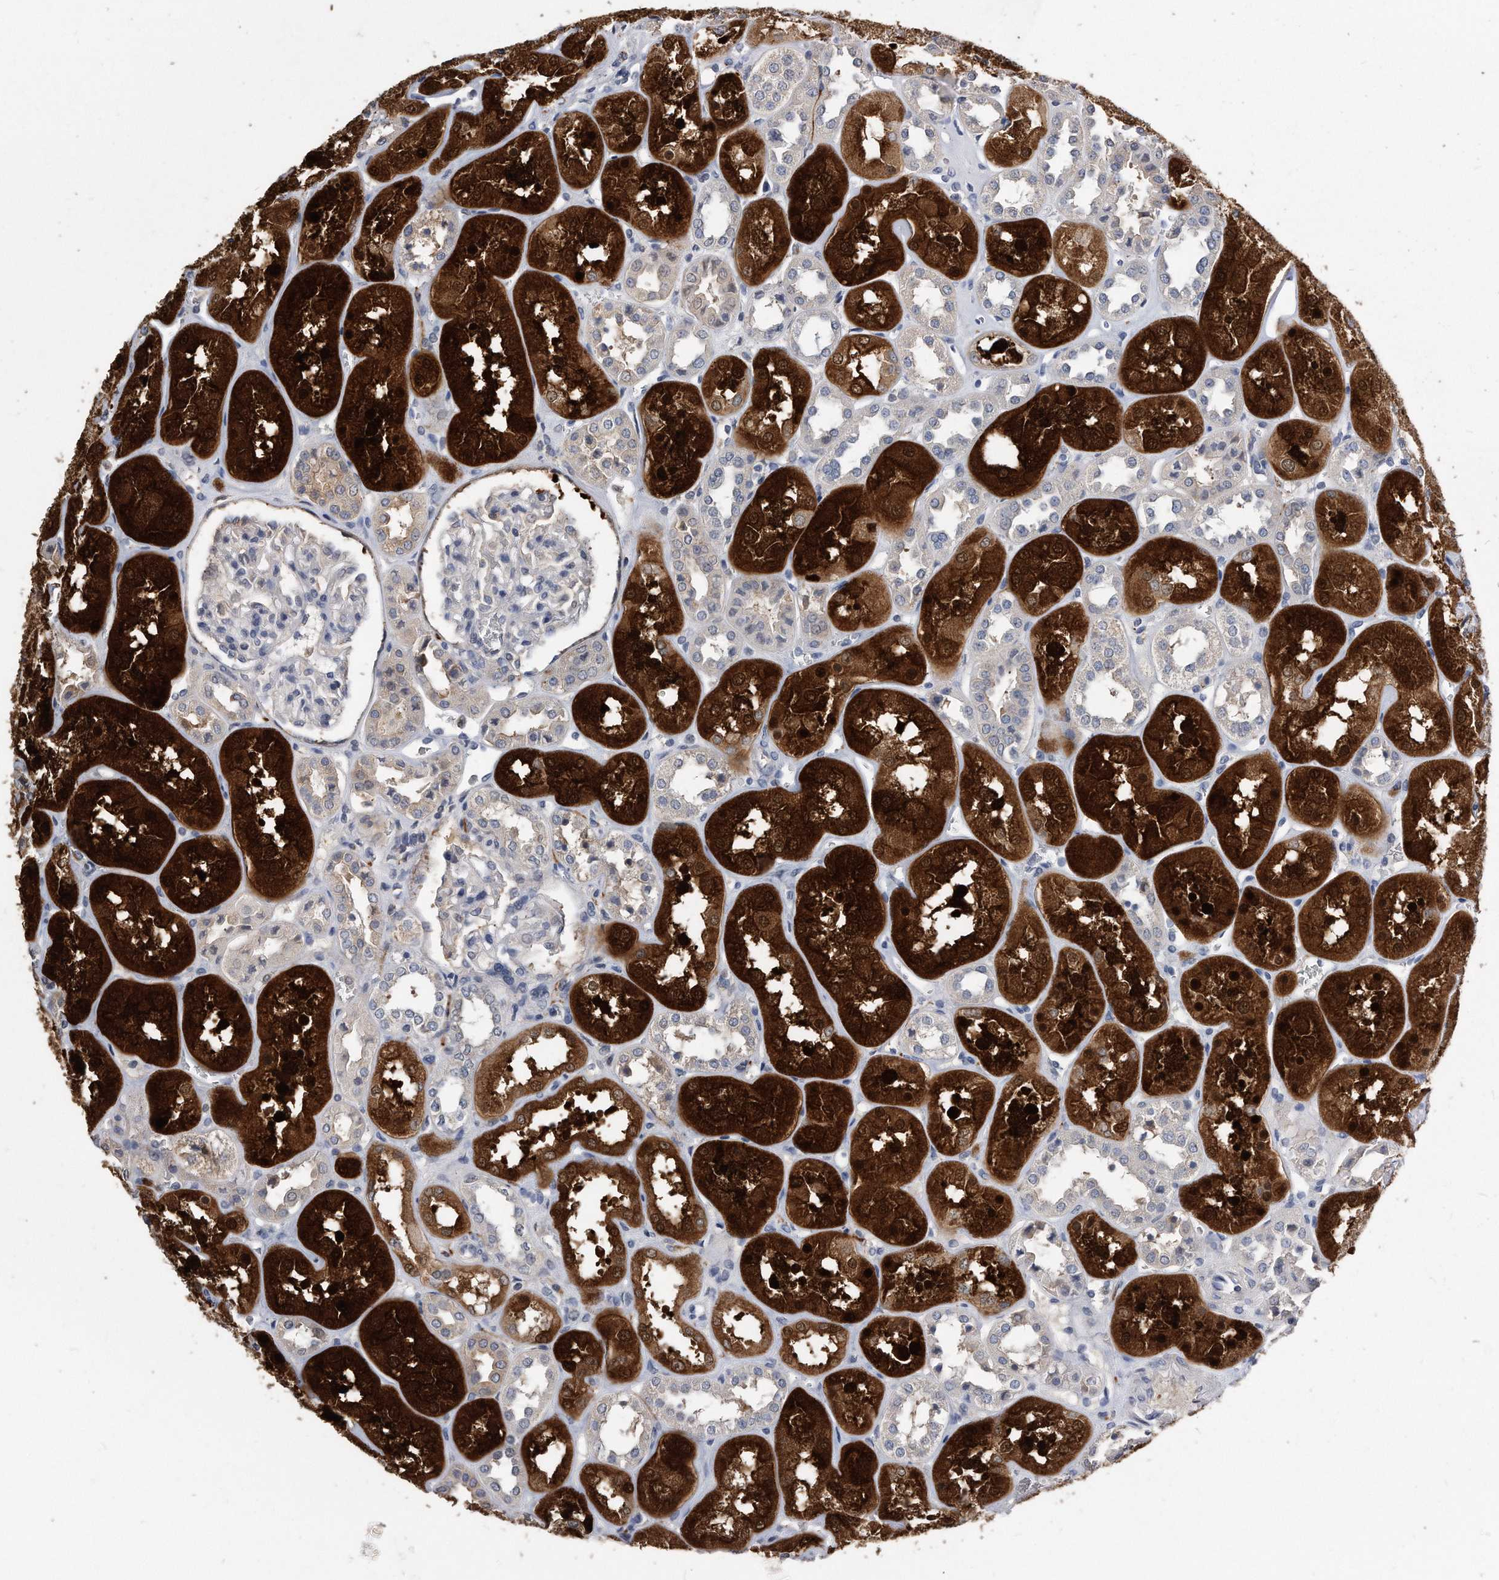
{"staining": {"intensity": "weak", "quantity": "<25%", "location": "cytoplasmic/membranous"}, "tissue": "kidney", "cell_type": "Cells in glomeruli", "image_type": "normal", "snomed": [{"axis": "morphology", "description": "Normal tissue, NOS"}, {"axis": "topography", "description": "Kidney"}], "caption": "Protein analysis of unremarkable kidney shows no significant staining in cells in glomeruli. (Brightfield microscopy of DAB immunohistochemistry (IHC) at high magnification).", "gene": "IL20RA", "patient": {"sex": "male", "age": 70}}